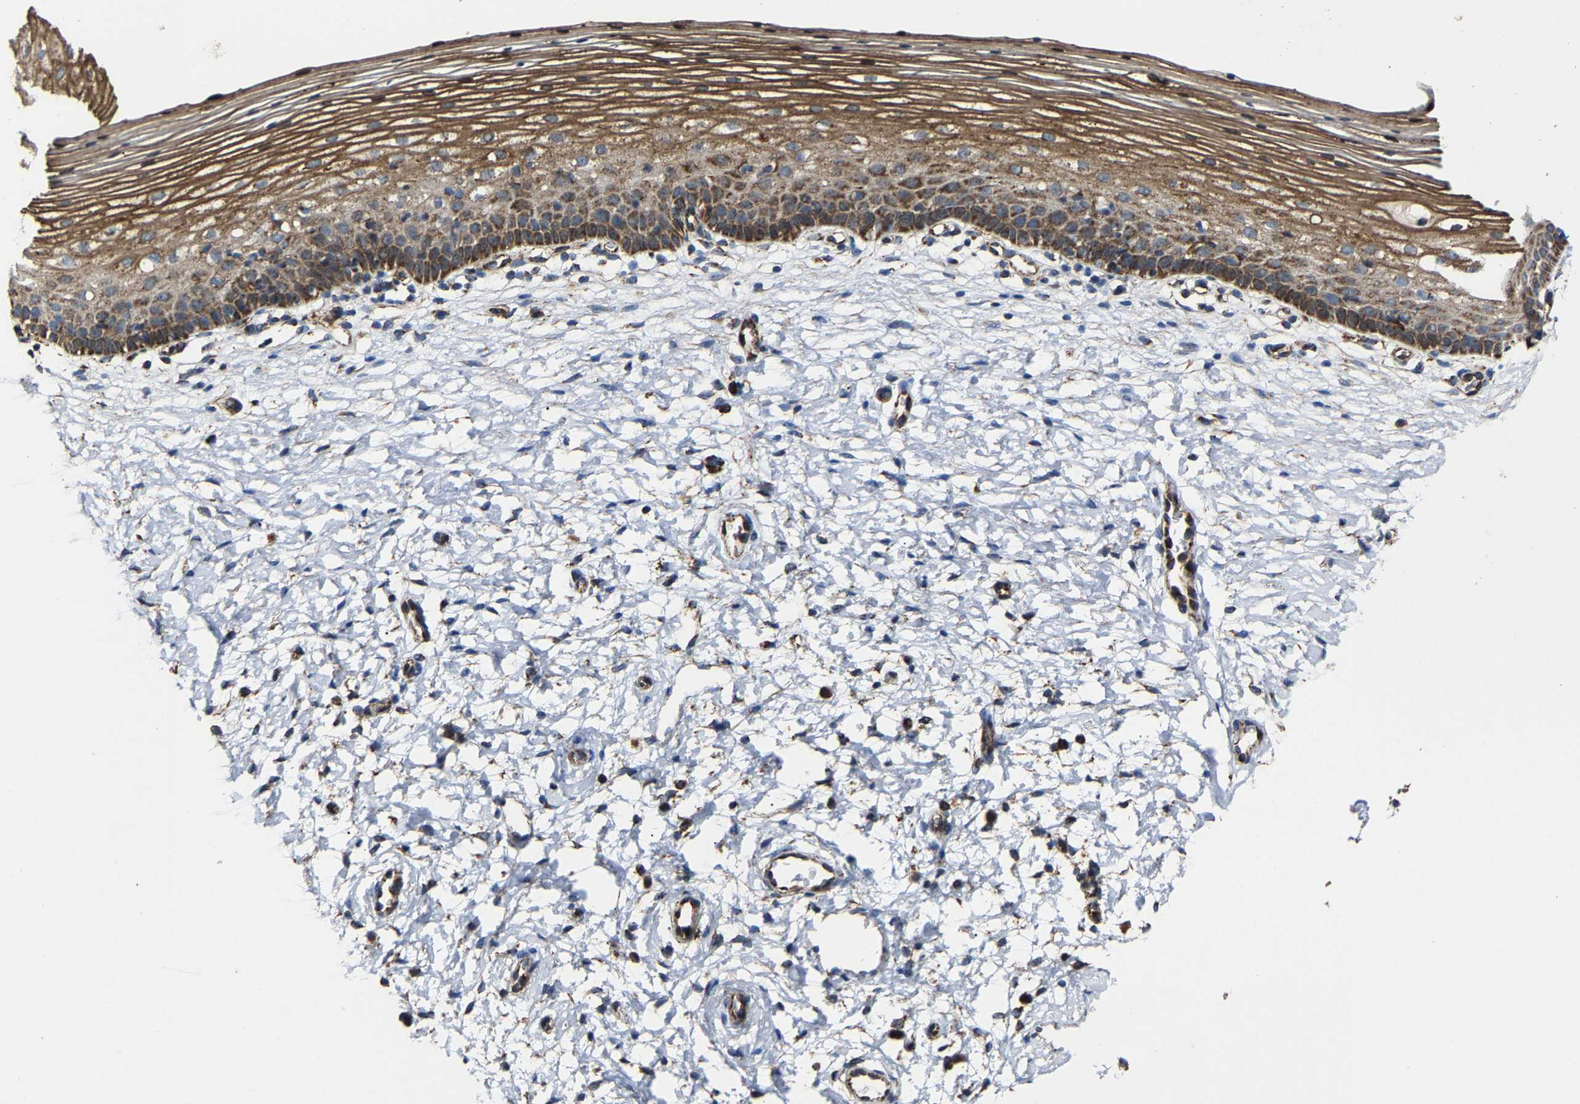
{"staining": {"intensity": "strong", "quantity": ">75%", "location": "cytoplasmic/membranous"}, "tissue": "cervix", "cell_type": "Glandular cells", "image_type": "normal", "snomed": [{"axis": "morphology", "description": "Normal tissue, NOS"}, {"axis": "topography", "description": "Cervix"}], "caption": "Immunohistochemical staining of benign human cervix displays strong cytoplasmic/membranous protein expression in approximately >75% of glandular cells.", "gene": "NDUFV3", "patient": {"sex": "female", "age": 72}}